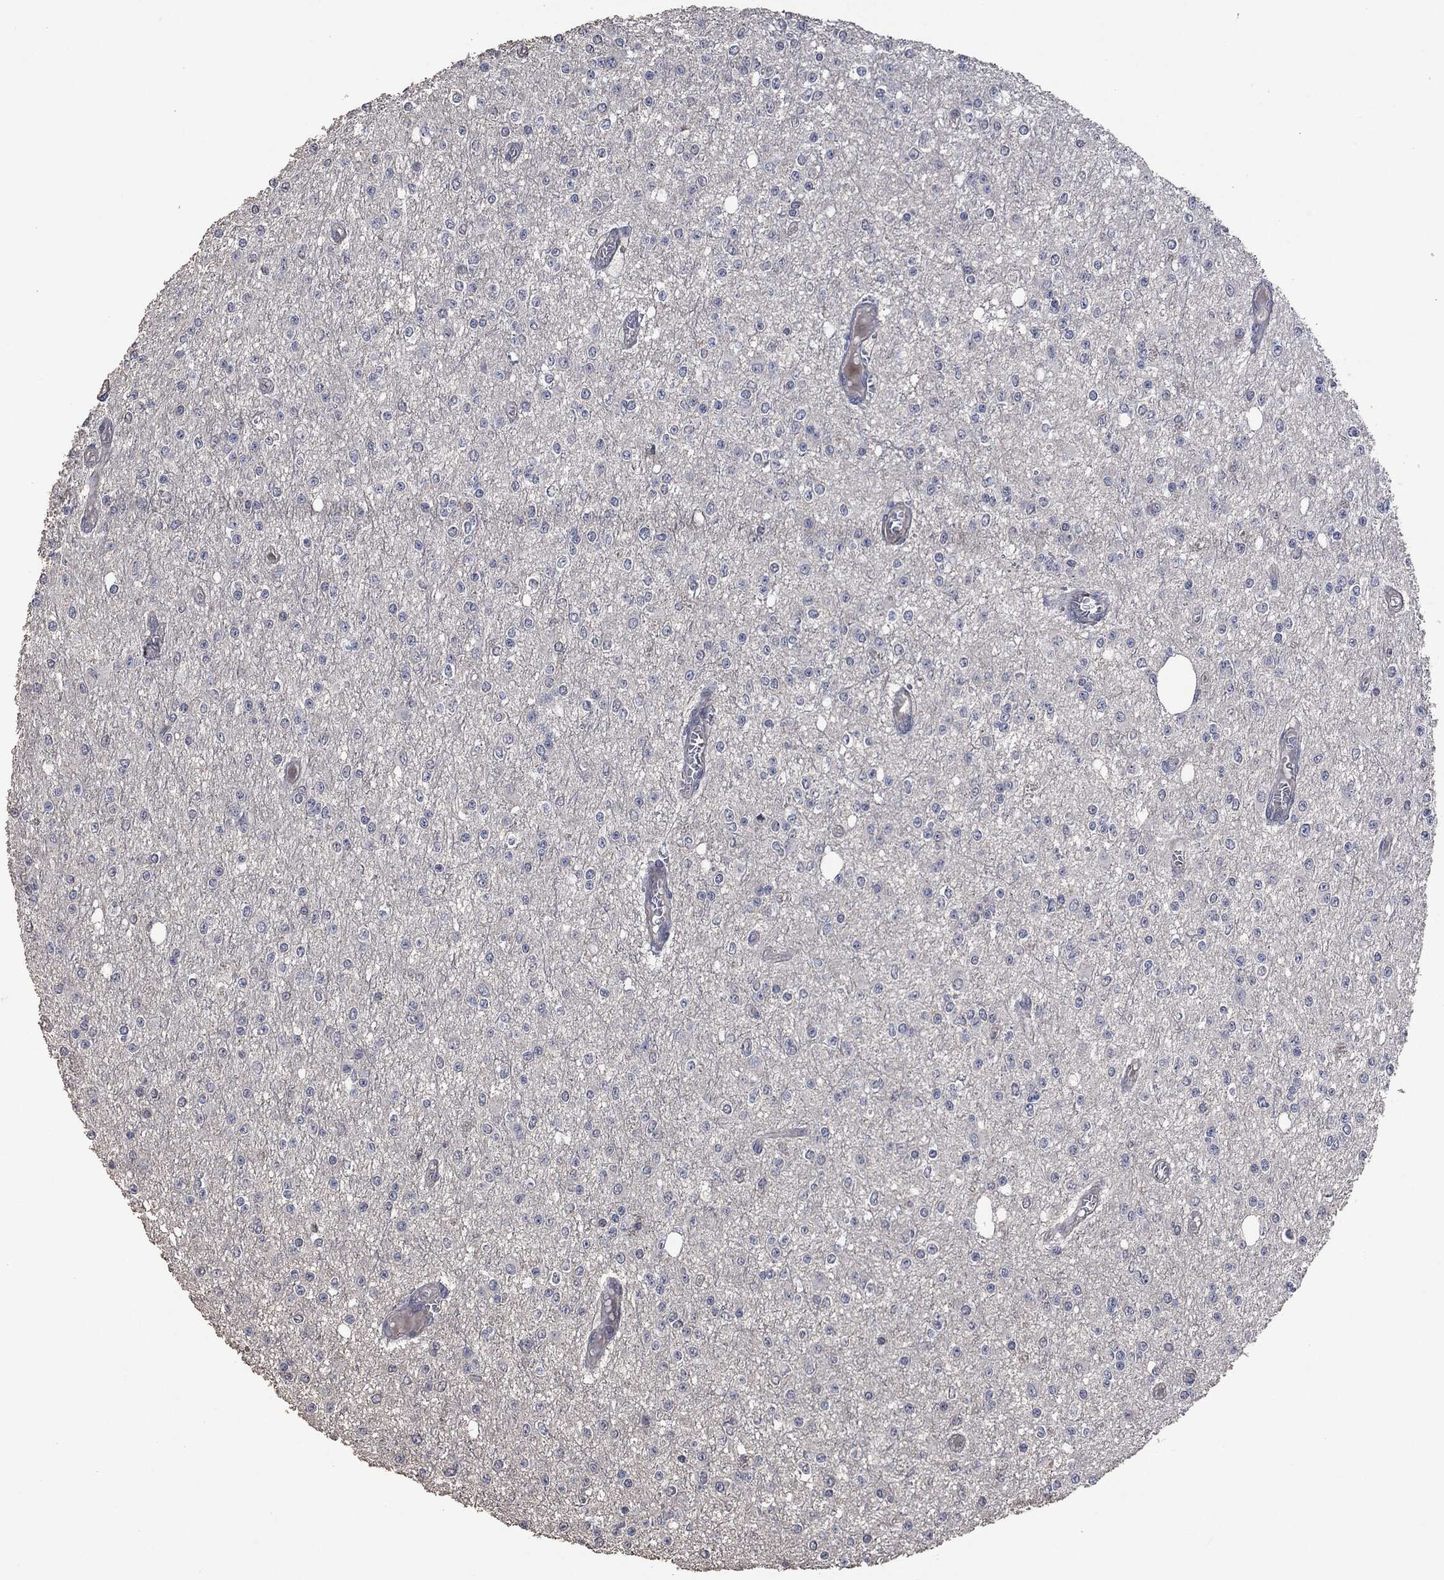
{"staining": {"intensity": "negative", "quantity": "none", "location": "none"}, "tissue": "glioma", "cell_type": "Tumor cells", "image_type": "cancer", "snomed": [{"axis": "morphology", "description": "Glioma, malignant, Low grade"}, {"axis": "topography", "description": "Brain"}], "caption": "Micrograph shows no significant protein expression in tumor cells of malignant low-grade glioma.", "gene": "MSLN", "patient": {"sex": "female", "age": 45}}